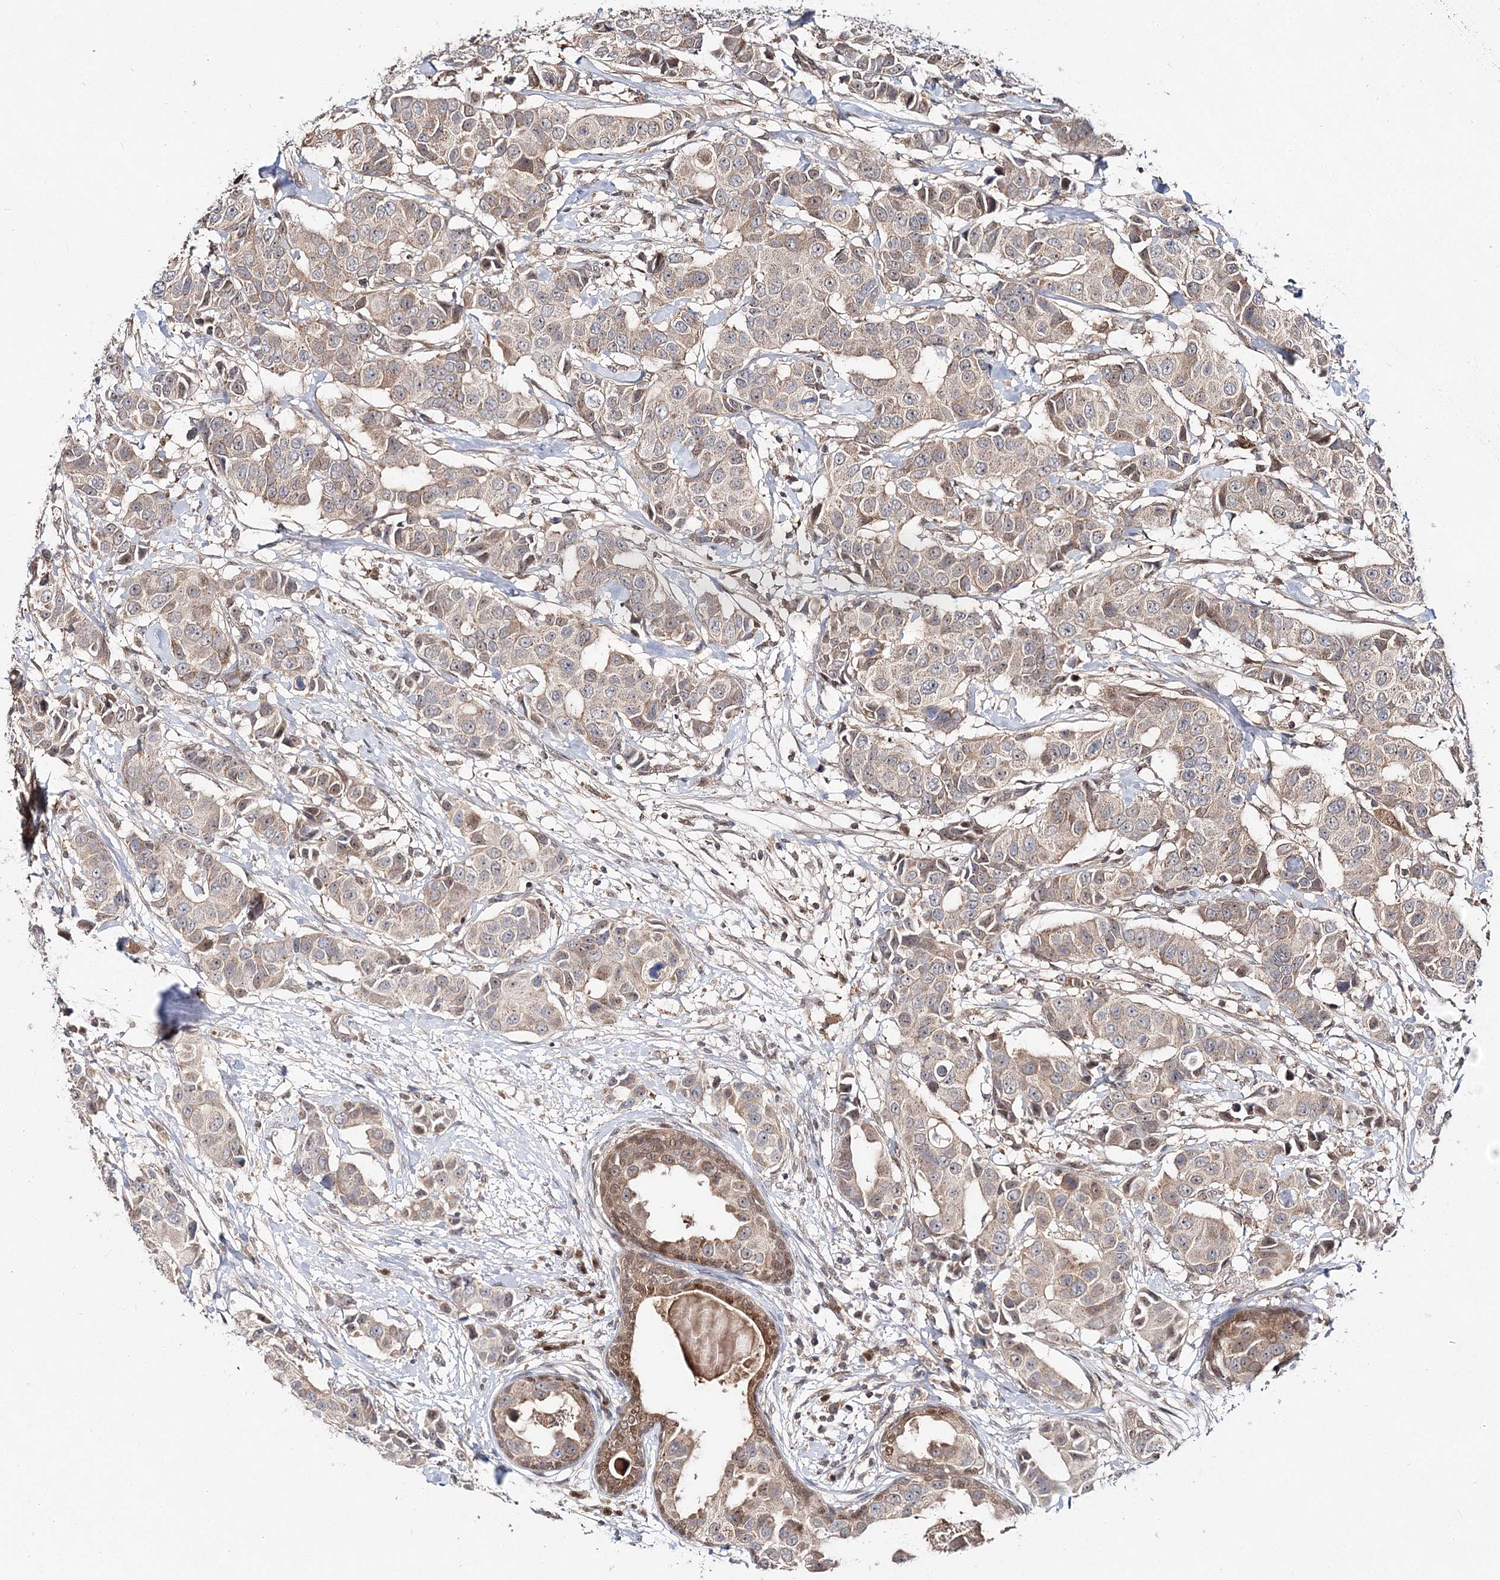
{"staining": {"intensity": "weak", "quantity": "<25%", "location": "cytoplasmic/membranous"}, "tissue": "breast cancer", "cell_type": "Tumor cells", "image_type": "cancer", "snomed": [{"axis": "morphology", "description": "Normal tissue, NOS"}, {"axis": "morphology", "description": "Duct carcinoma"}, {"axis": "topography", "description": "Breast"}], "caption": "Immunohistochemistry (IHC) of breast cancer (intraductal carcinoma) shows no staining in tumor cells.", "gene": "NIF3L1", "patient": {"sex": "female", "age": 39}}